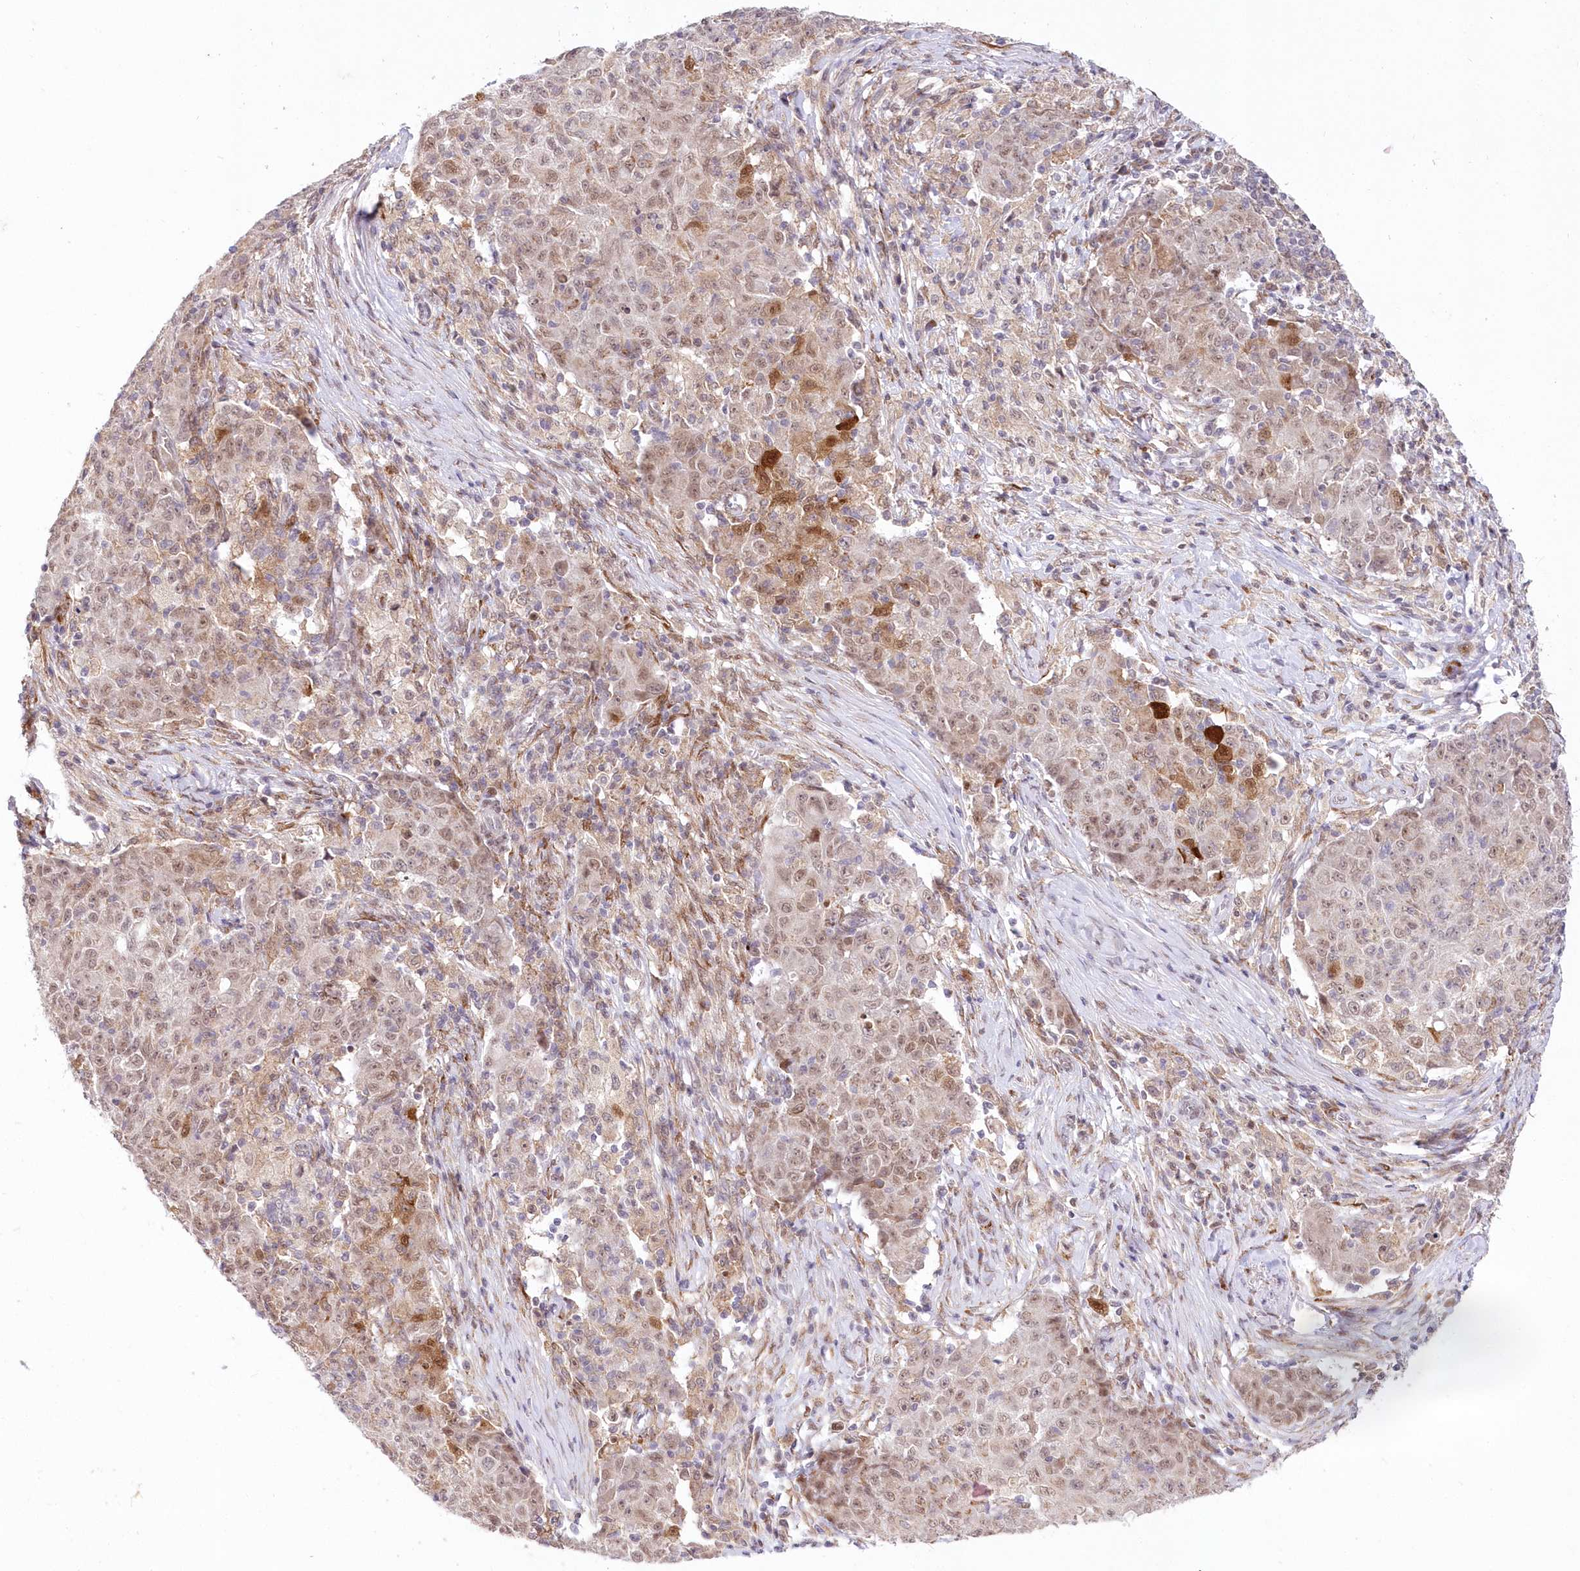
{"staining": {"intensity": "moderate", "quantity": "25%-75%", "location": "nuclear"}, "tissue": "ovarian cancer", "cell_type": "Tumor cells", "image_type": "cancer", "snomed": [{"axis": "morphology", "description": "Carcinoma, endometroid"}, {"axis": "topography", "description": "Ovary"}], "caption": "Human ovarian cancer stained for a protein (brown) demonstrates moderate nuclear positive positivity in approximately 25%-75% of tumor cells.", "gene": "LDB1", "patient": {"sex": "female", "age": 42}}